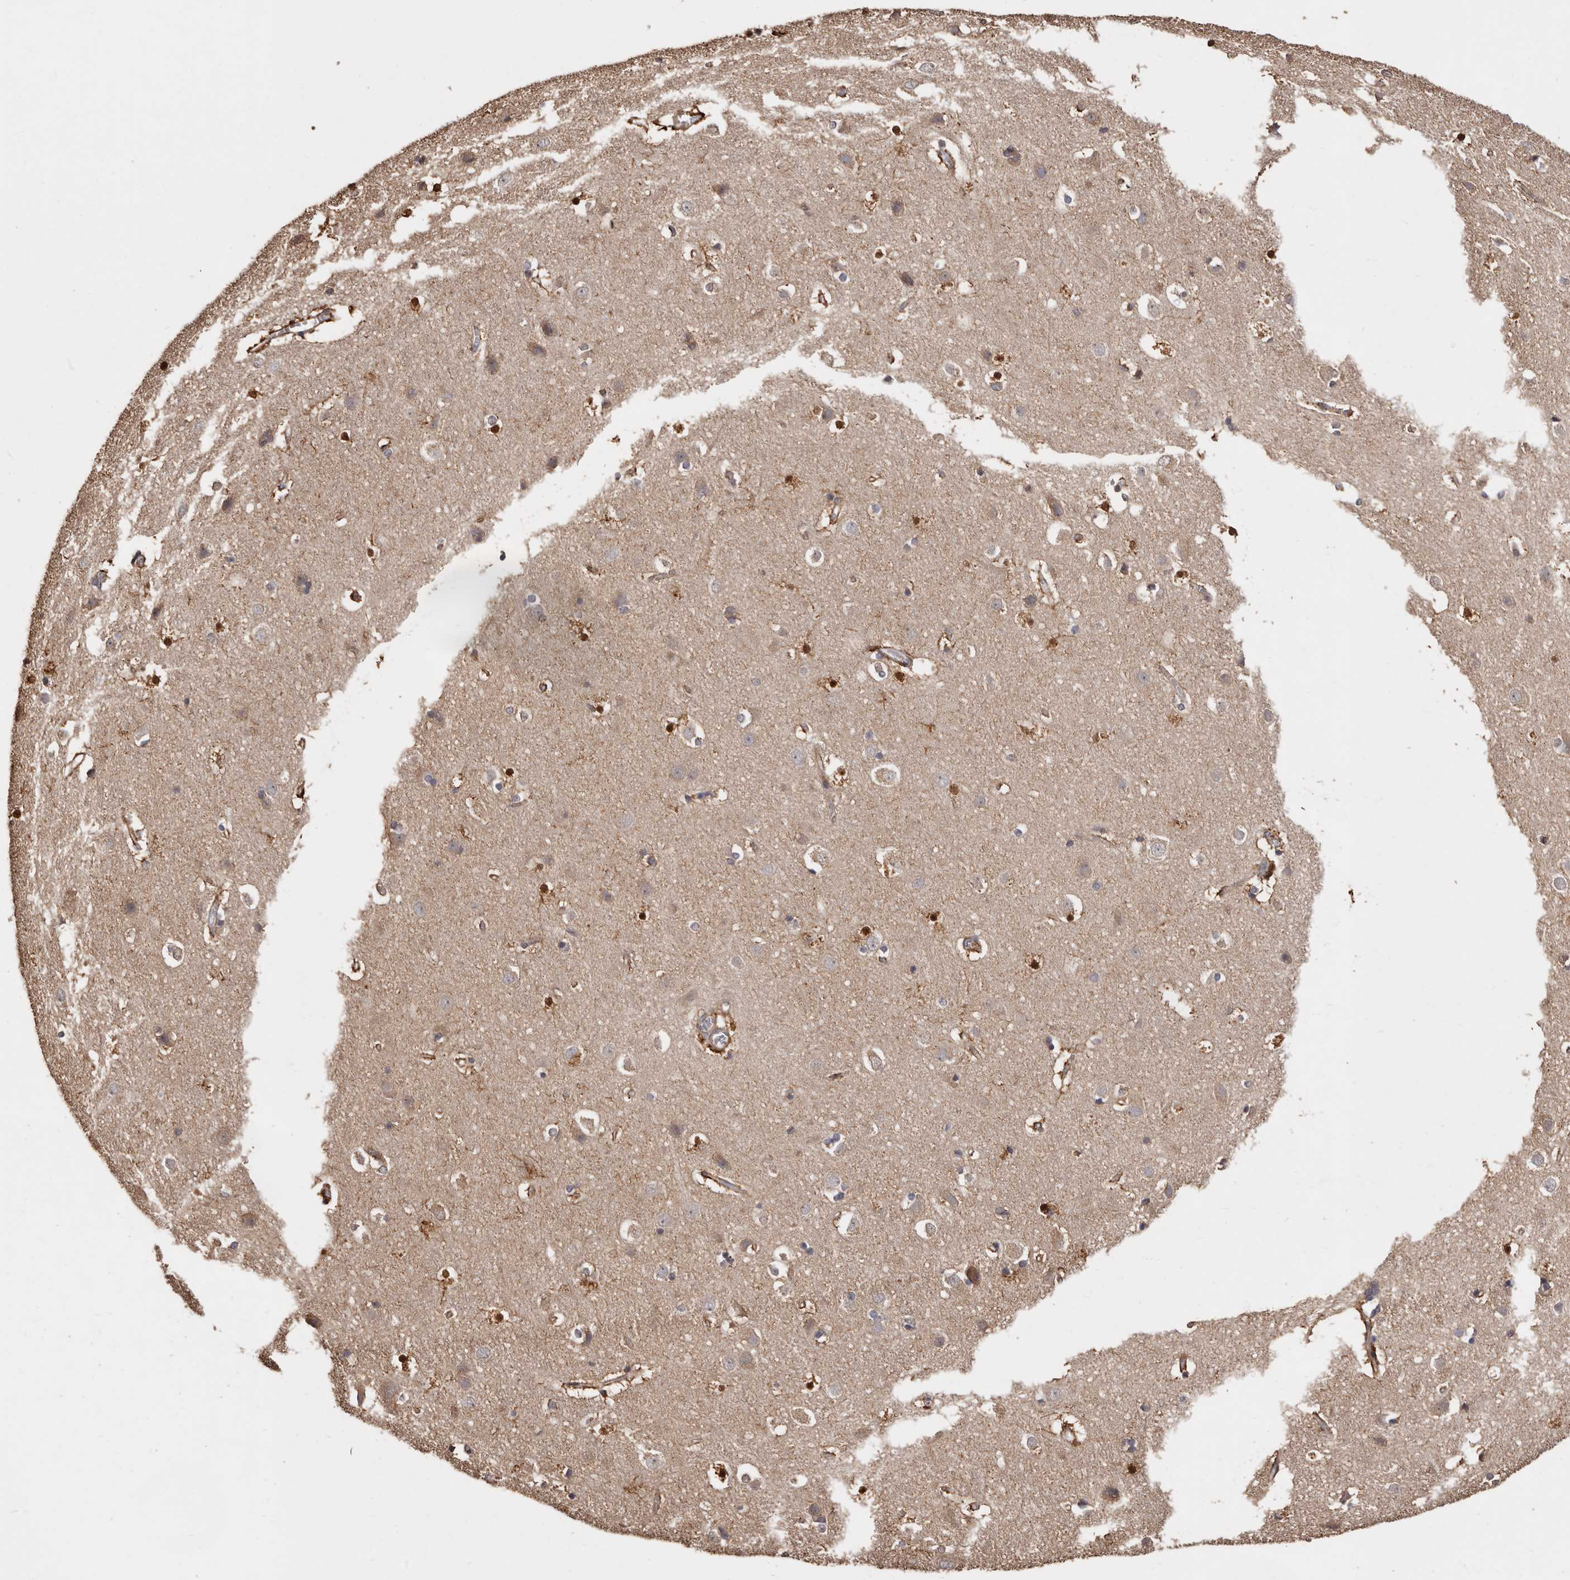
{"staining": {"intensity": "moderate", "quantity": ">75%", "location": "cytoplasmic/membranous"}, "tissue": "cerebral cortex", "cell_type": "Endothelial cells", "image_type": "normal", "snomed": [{"axis": "morphology", "description": "Normal tissue, NOS"}, {"axis": "topography", "description": "Cerebral cortex"}], "caption": "This is an image of immunohistochemistry staining of unremarkable cerebral cortex, which shows moderate staining in the cytoplasmic/membranous of endothelial cells.", "gene": "COQ8B", "patient": {"sex": "male", "age": 54}}